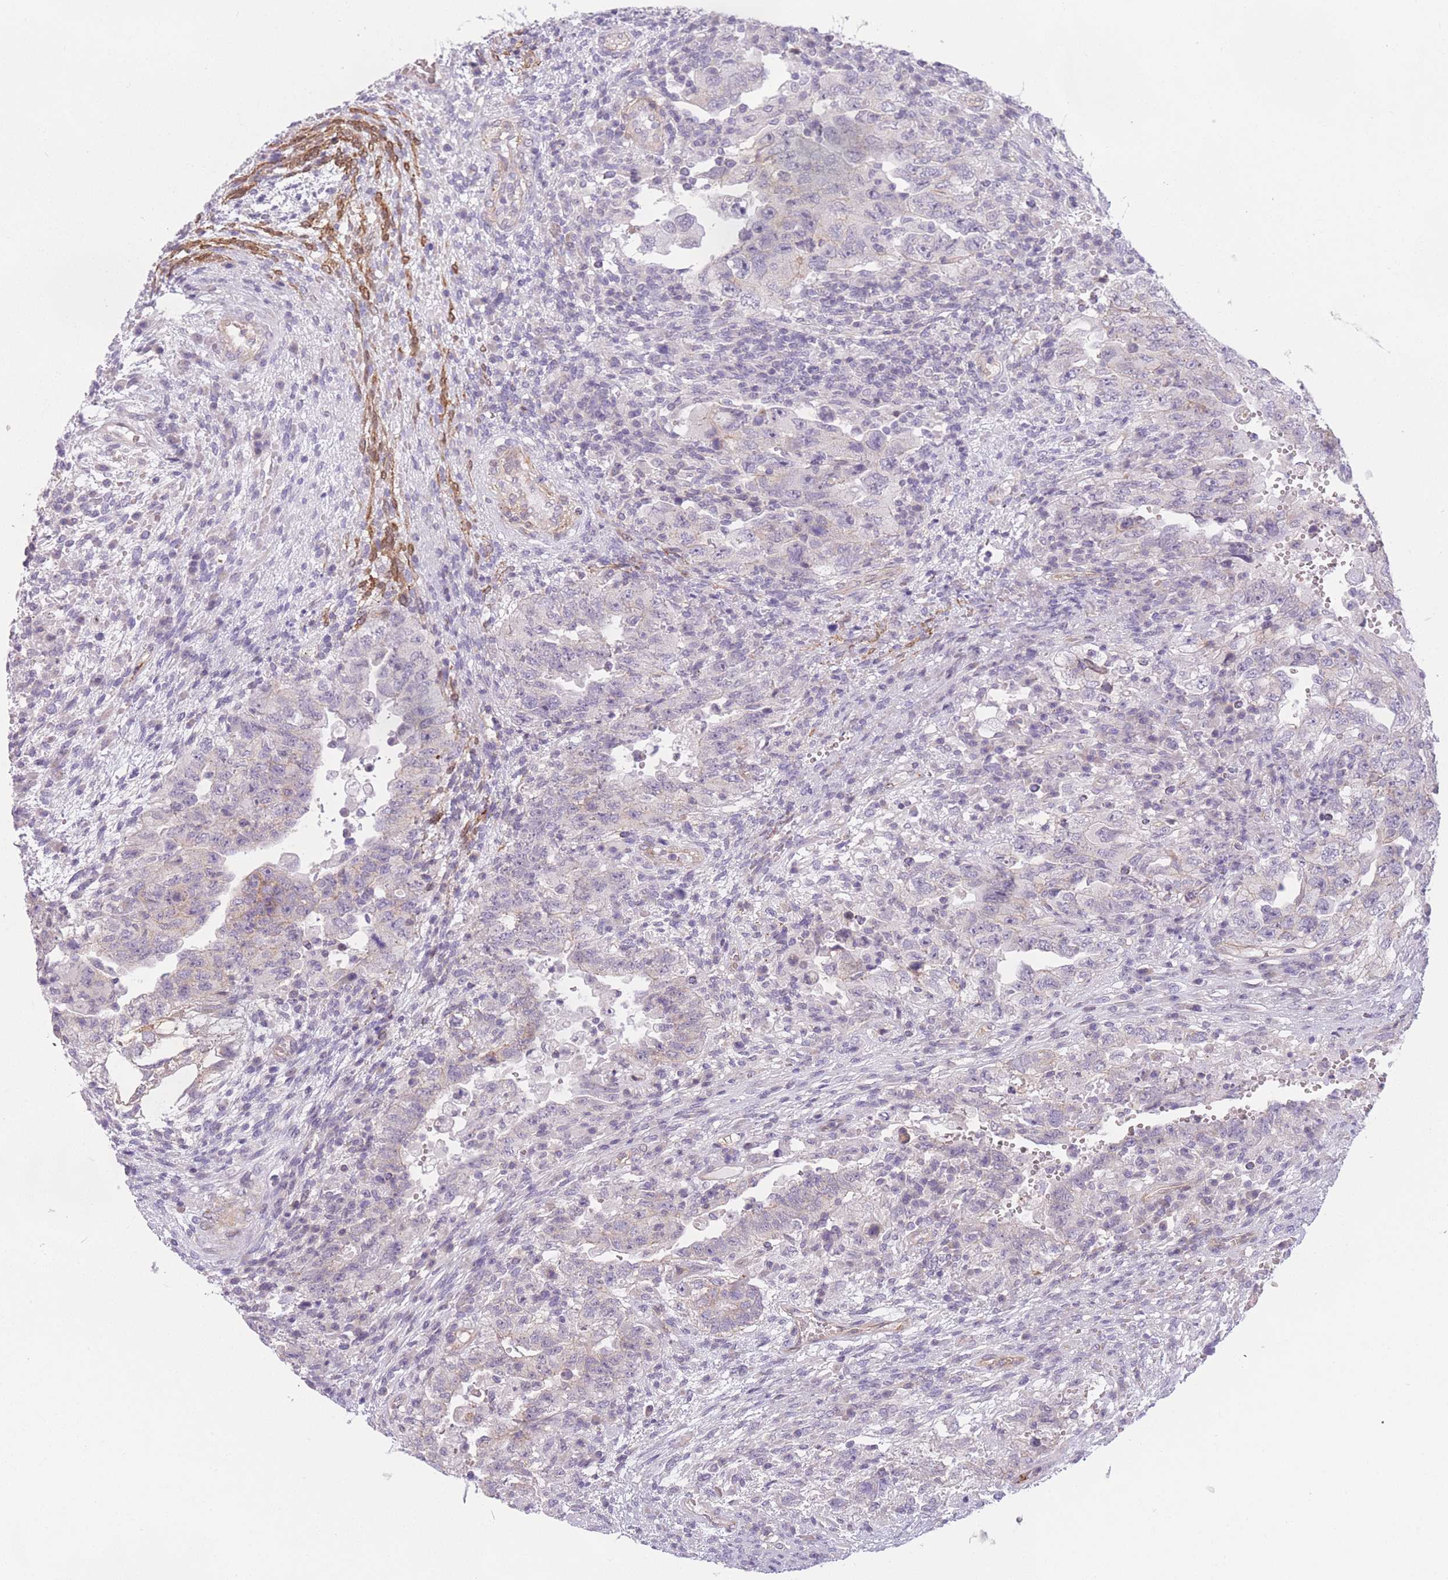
{"staining": {"intensity": "negative", "quantity": "none", "location": "none"}, "tissue": "testis cancer", "cell_type": "Tumor cells", "image_type": "cancer", "snomed": [{"axis": "morphology", "description": "Carcinoma, Embryonal, NOS"}, {"axis": "topography", "description": "Testis"}], "caption": "Immunohistochemistry (IHC) micrograph of neoplastic tissue: human testis embryonal carcinoma stained with DAB shows no significant protein positivity in tumor cells. (DAB IHC with hematoxylin counter stain).", "gene": "SLC7A6", "patient": {"sex": "male", "age": 26}}